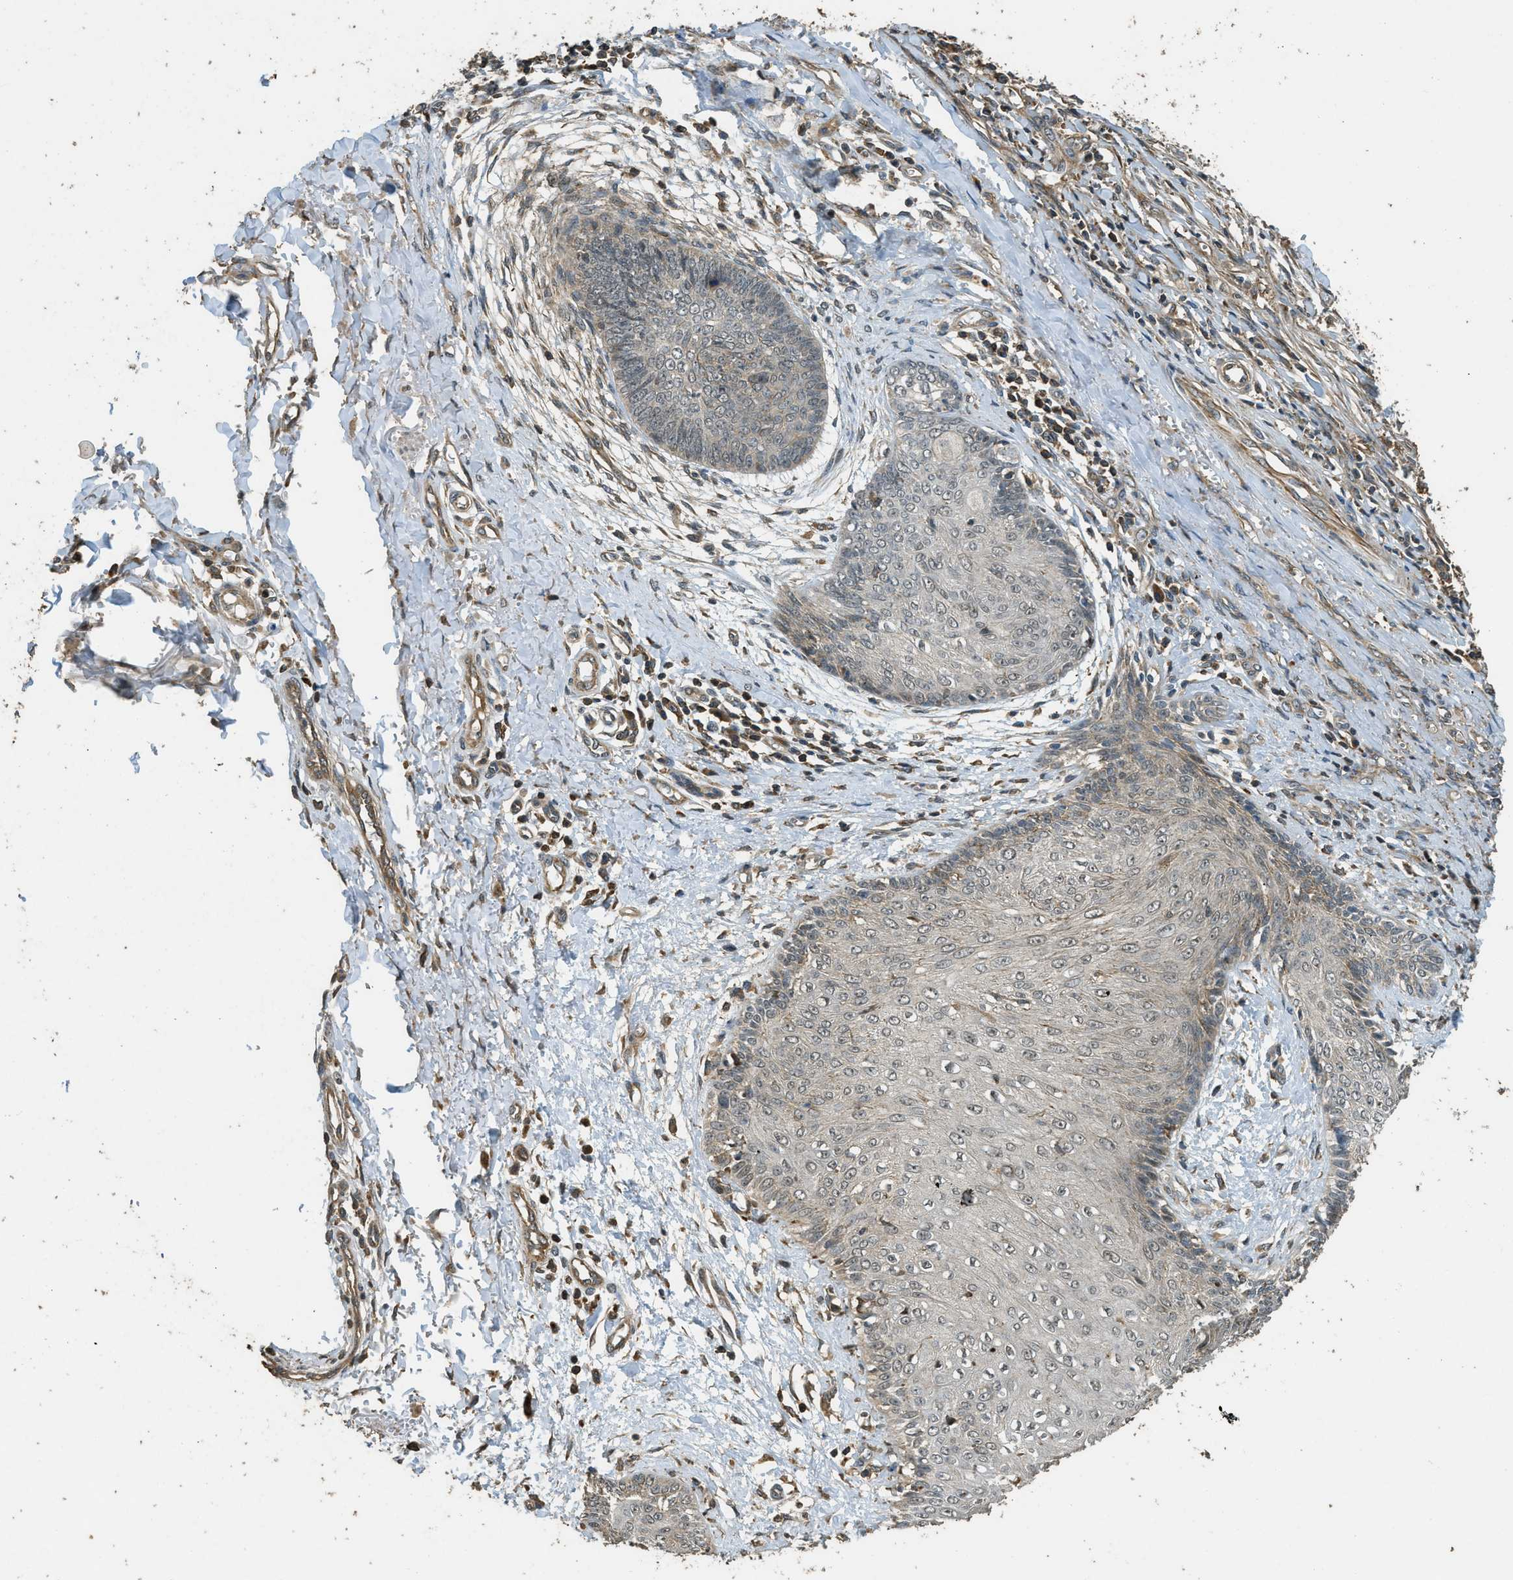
{"staining": {"intensity": "weak", "quantity": "<25%", "location": "cytoplasmic/membranous"}, "tissue": "skin cancer", "cell_type": "Tumor cells", "image_type": "cancer", "snomed": [{"axis": "morphology", "description": "Basal cell carcinoma"}, {"axis": "topography", "description": "Skin"}], "caption": "Immunohistochemistry (IHC) histopathology image of neoplastic tissue: basal cell carcinoma (skin) stained with DAB exhibits no significant protein positivity in tumor cells.", "gene": "PPP6R3", "patient": {"sex": "female", "age": 64}}